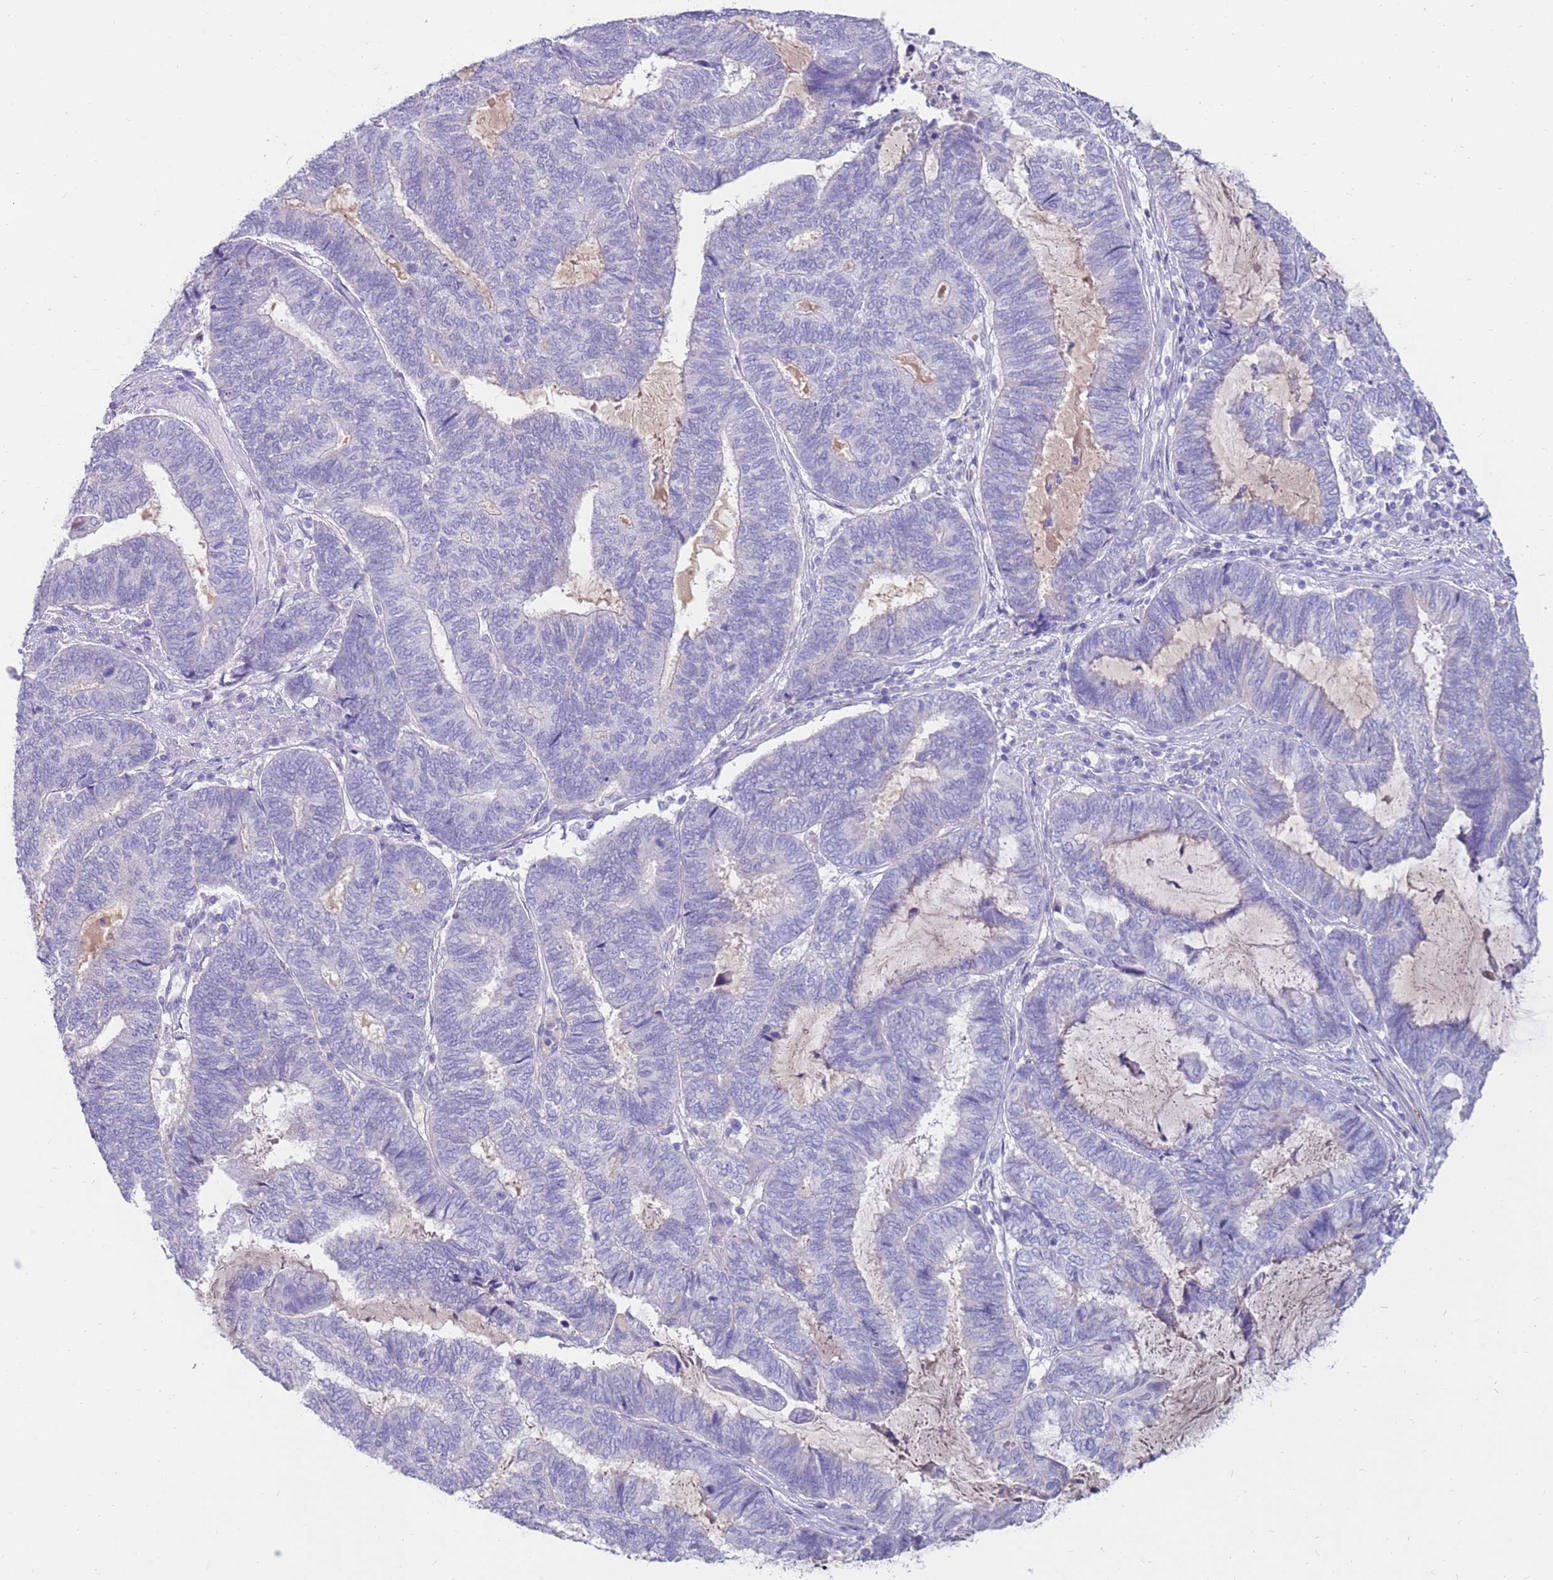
{"staining": {"intensity": "negative", "quantity": "none", "location": "none"}, "tissue": "endometrial cancer", "cell_type": "Tumor cells", "image_type": "cancer", "snomed": [{"axis": "morphology", "description": "Adenocarcinoma, NOS"}, {"axis": "topography", "description": "Uterus"}, {"axis": "topography", "description": "Endometrium"}], "caption": "Endometrial cancer (adenocarcinoma) stained for a protein using immunohistochemistry shows no positivity tumor cells.", "gene": "EVPLL", "patient": {"sex": "female", "age": 70}}